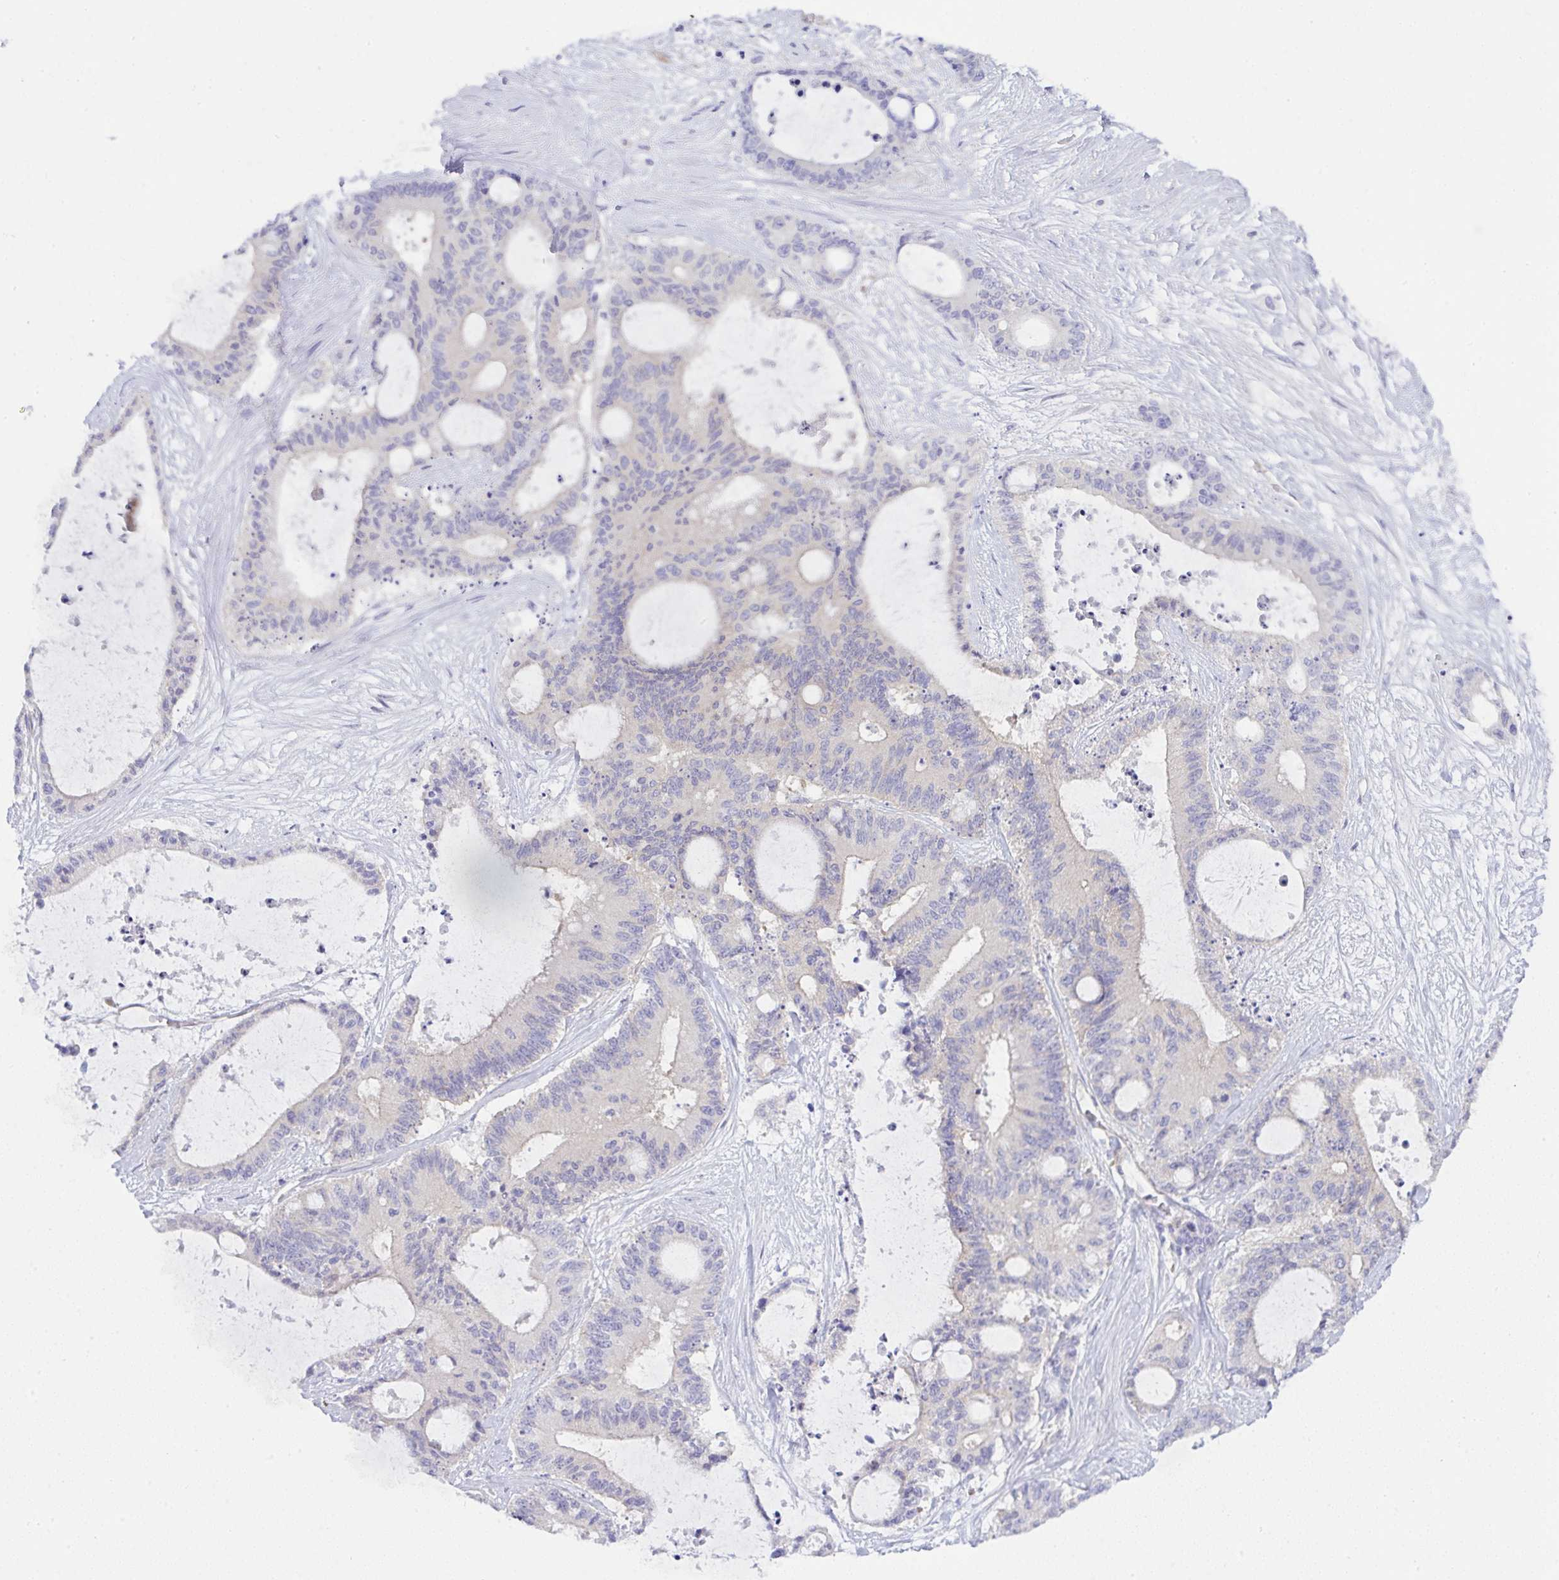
{"staining": {"intensity": "negative", "quantity": "none", "location": "none"}, "tissue": "liver cancer", "cell_type": "Tumor cells", "image_type": "cancer", "snomed": [{"axis": "morphology", "description": "Normal tissue, NOS"}, {"axis": "morphology", "description": "Cholangiocarcinoma"}, {"axis": "topography", "description": "Liver"}, {"axis": "topography", "description": "Peripheral nerve tissue"}], "caption": "Micrograph shows no protein positivity in tumor cells of cholangiocarcinoma (liver) tissue.", "gene": "GAB1", "patient": {"sex": "female", "age": 73}}